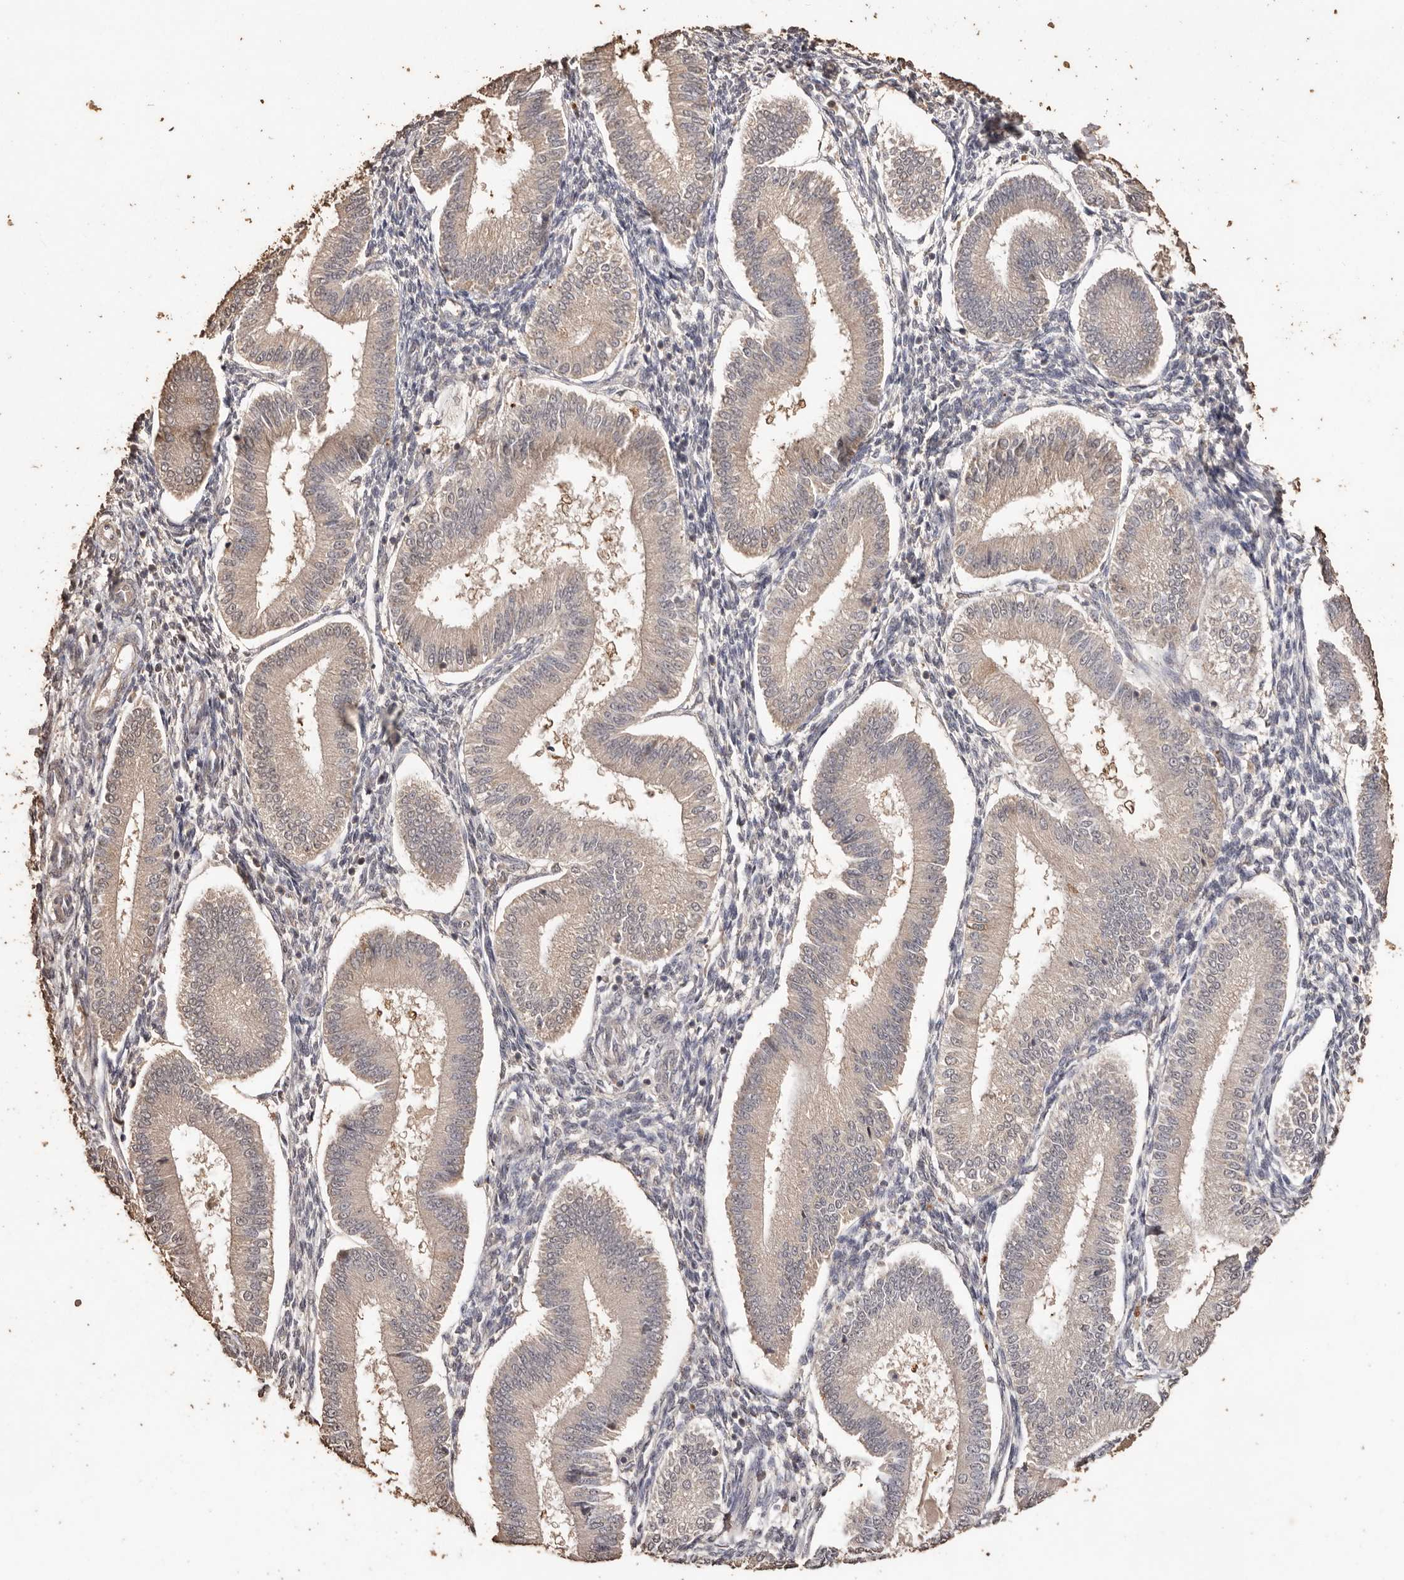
{"staining": {"intensity": "negative", "quantity": "none", "location": "none"}, "tissue": "endometrium", "cell_type": "Cells in endometrial stroma", "image_type": "normal", "snomed": [{"axis": "morphology", "description": "Normal tissue, NOS"}, {"axis": "topography", "description": "Endometrium"}], "caption": "Cells in endometrial stroma show no significant protein staining in benign endometrium. Brightfield microscopy of IHC stained with DAB (3,3'-diaminobenzidine) (brown) and hematoxylin (blue), captured at high magnification.", "gene": "PKDCC", "patient": {"sex": "female", "age": 39}}